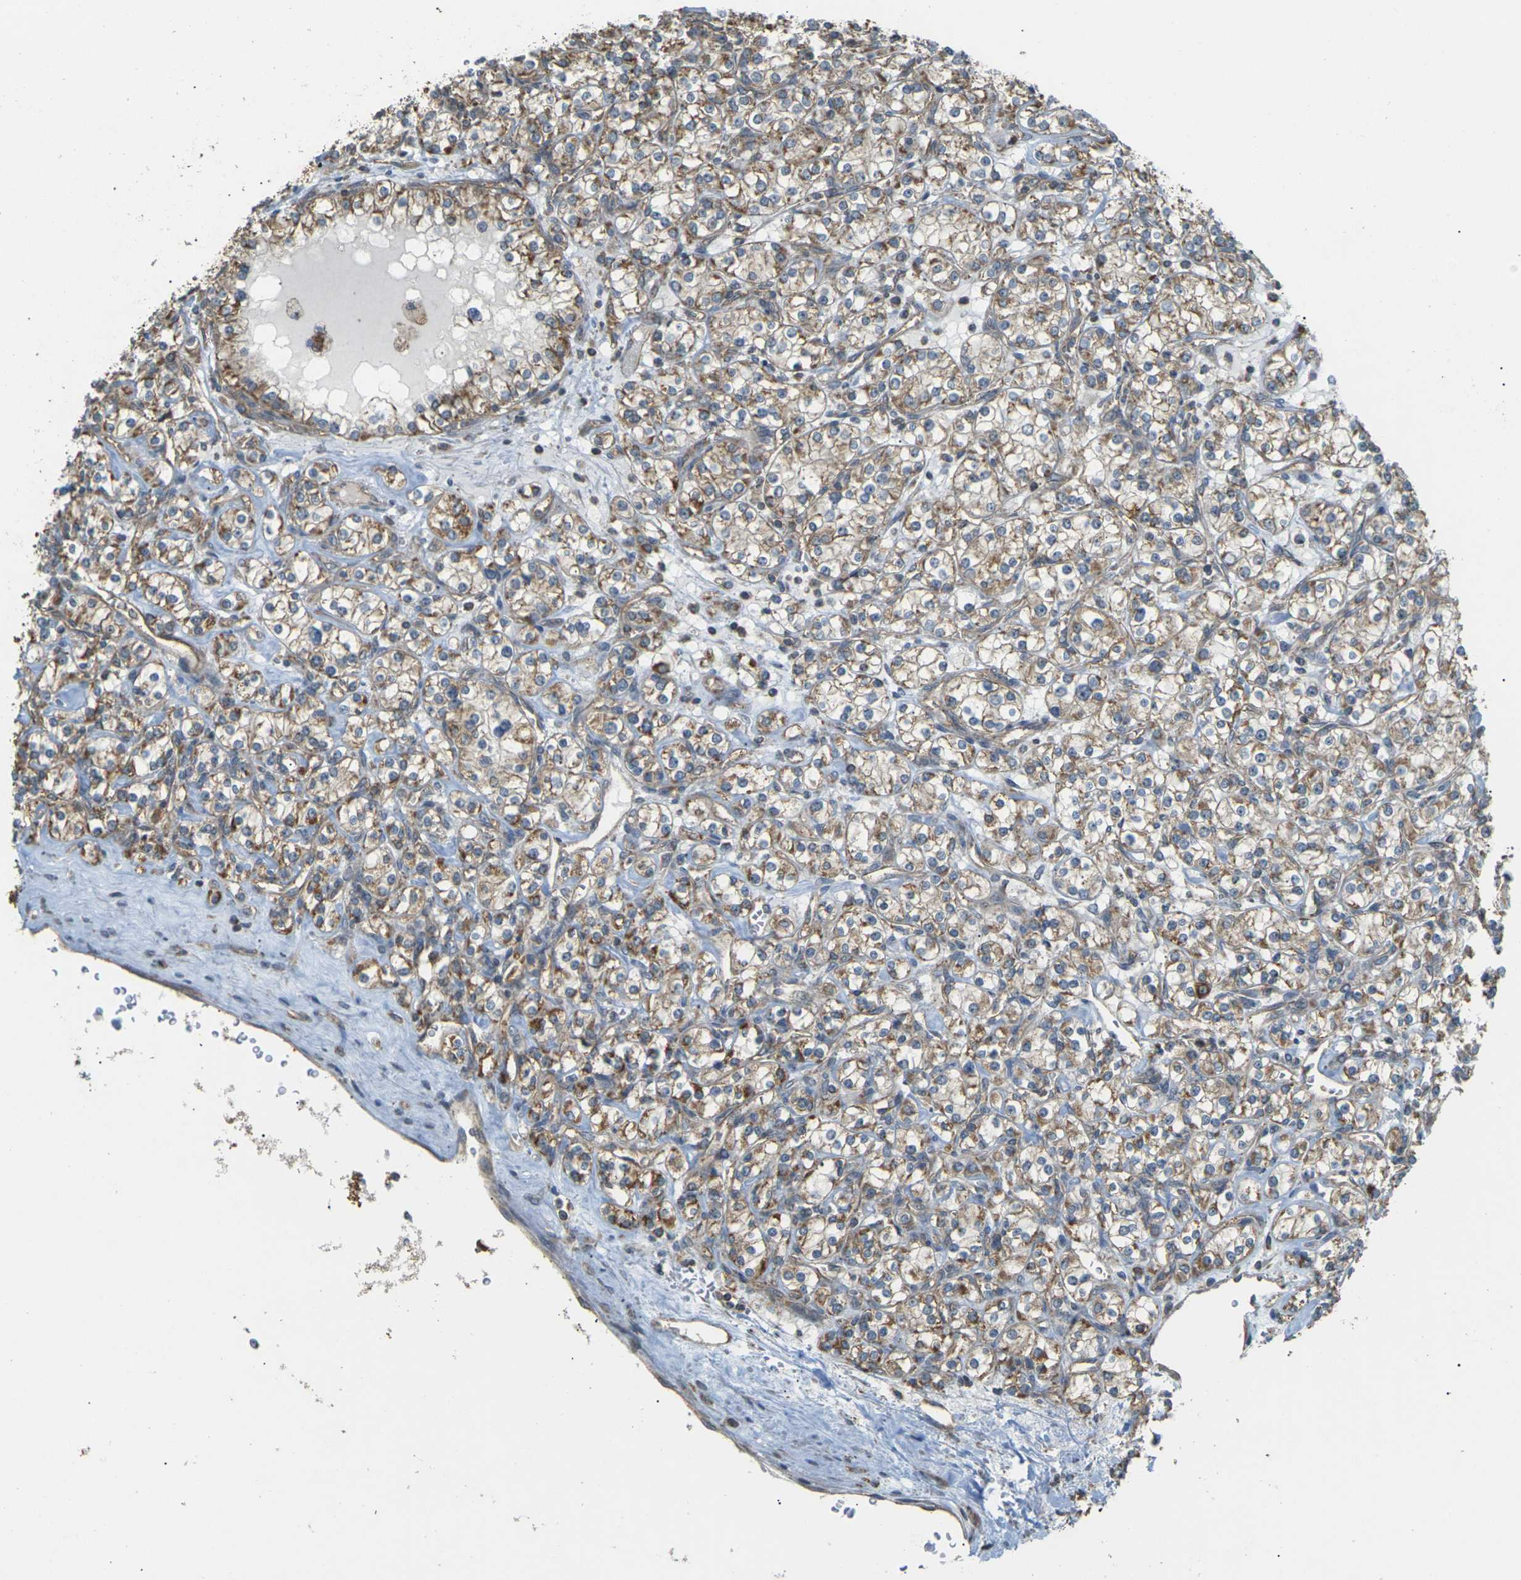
{"staining": {"intensity": "moderate", "quantity": ">75%", "location": "cytoplasmic/membranous"}, "tissue": "renal cancer", "cell_type": "Tumor cells", "image_type": "cancer", "snomed": [{"axis": "morphology", "description": "Adenocarcinoma, NOS"}, {"axis": "topography", "description": "Kidney"}], "caption": "High-power microscopy captured an immunohistochemistry micrograph of renal cancer, revealing moderate cytoplasmic/membranous positivity in approximately >75% of tumor cells.", "gene": "KSR1", "patient": {"sex": "male", "age": 77}}